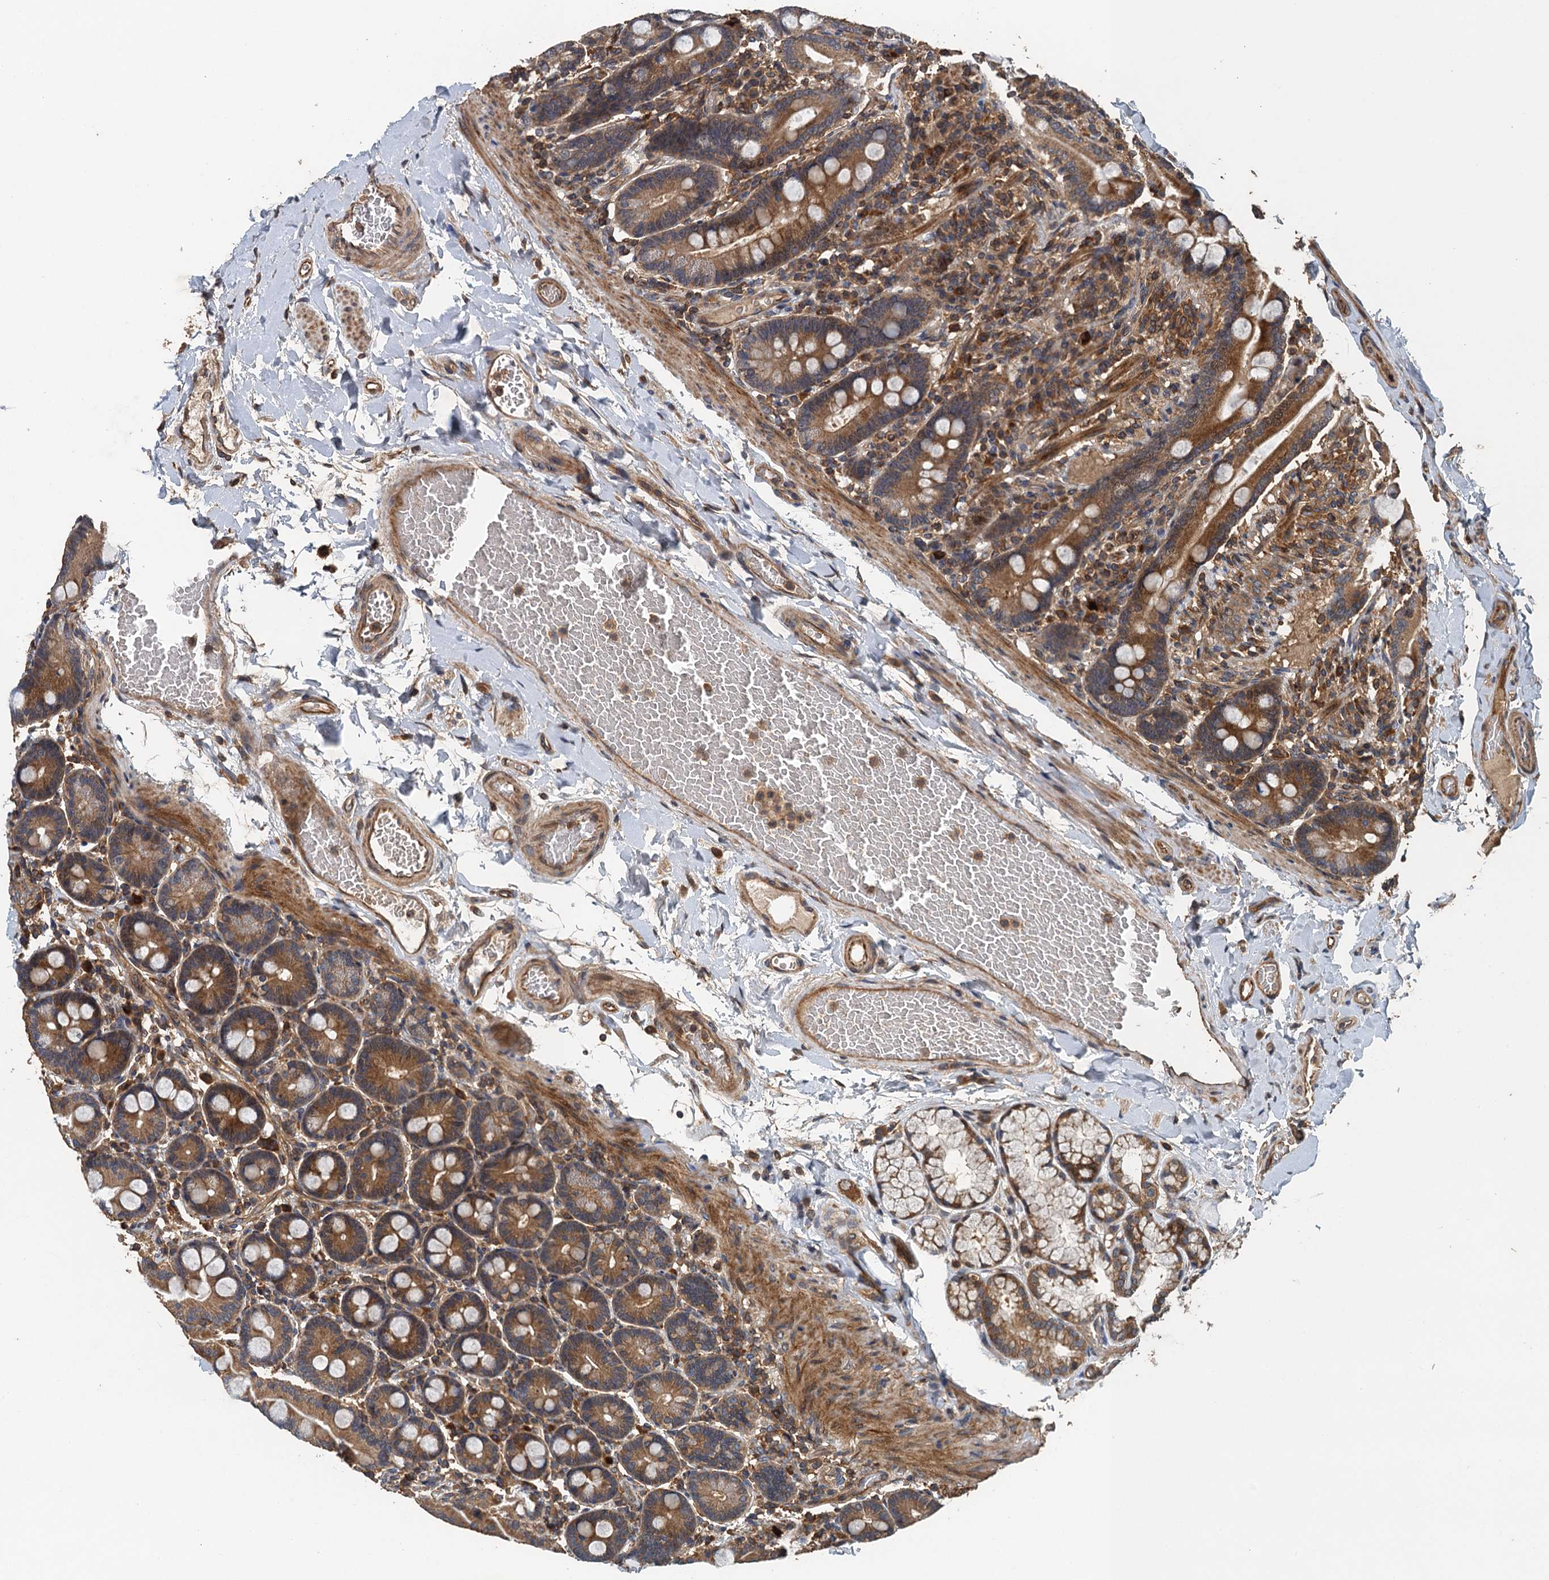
{"staining": {"intensity": "moderate", "quantity": ">75%", "location": "cytoplasmic/membranous"}, "tissue": "duodenum", "cell_type": "Glandular cells", "image_type": "normal", "snomed": [{"axis": "morphology", "description": "Normal tissue, NOS"}, {"axis": "topography", "description": "Duodenum"}], "caption": "Protein expression analysis of normal duodenum reveals moderate cytoplasmic/membranous staining in about >75% of glandular cells. (DAB = brown stain, brightfield microscopy at high magnification).", "gene": "BORCS5", "patient": {"sex": "male", "age": 54}}